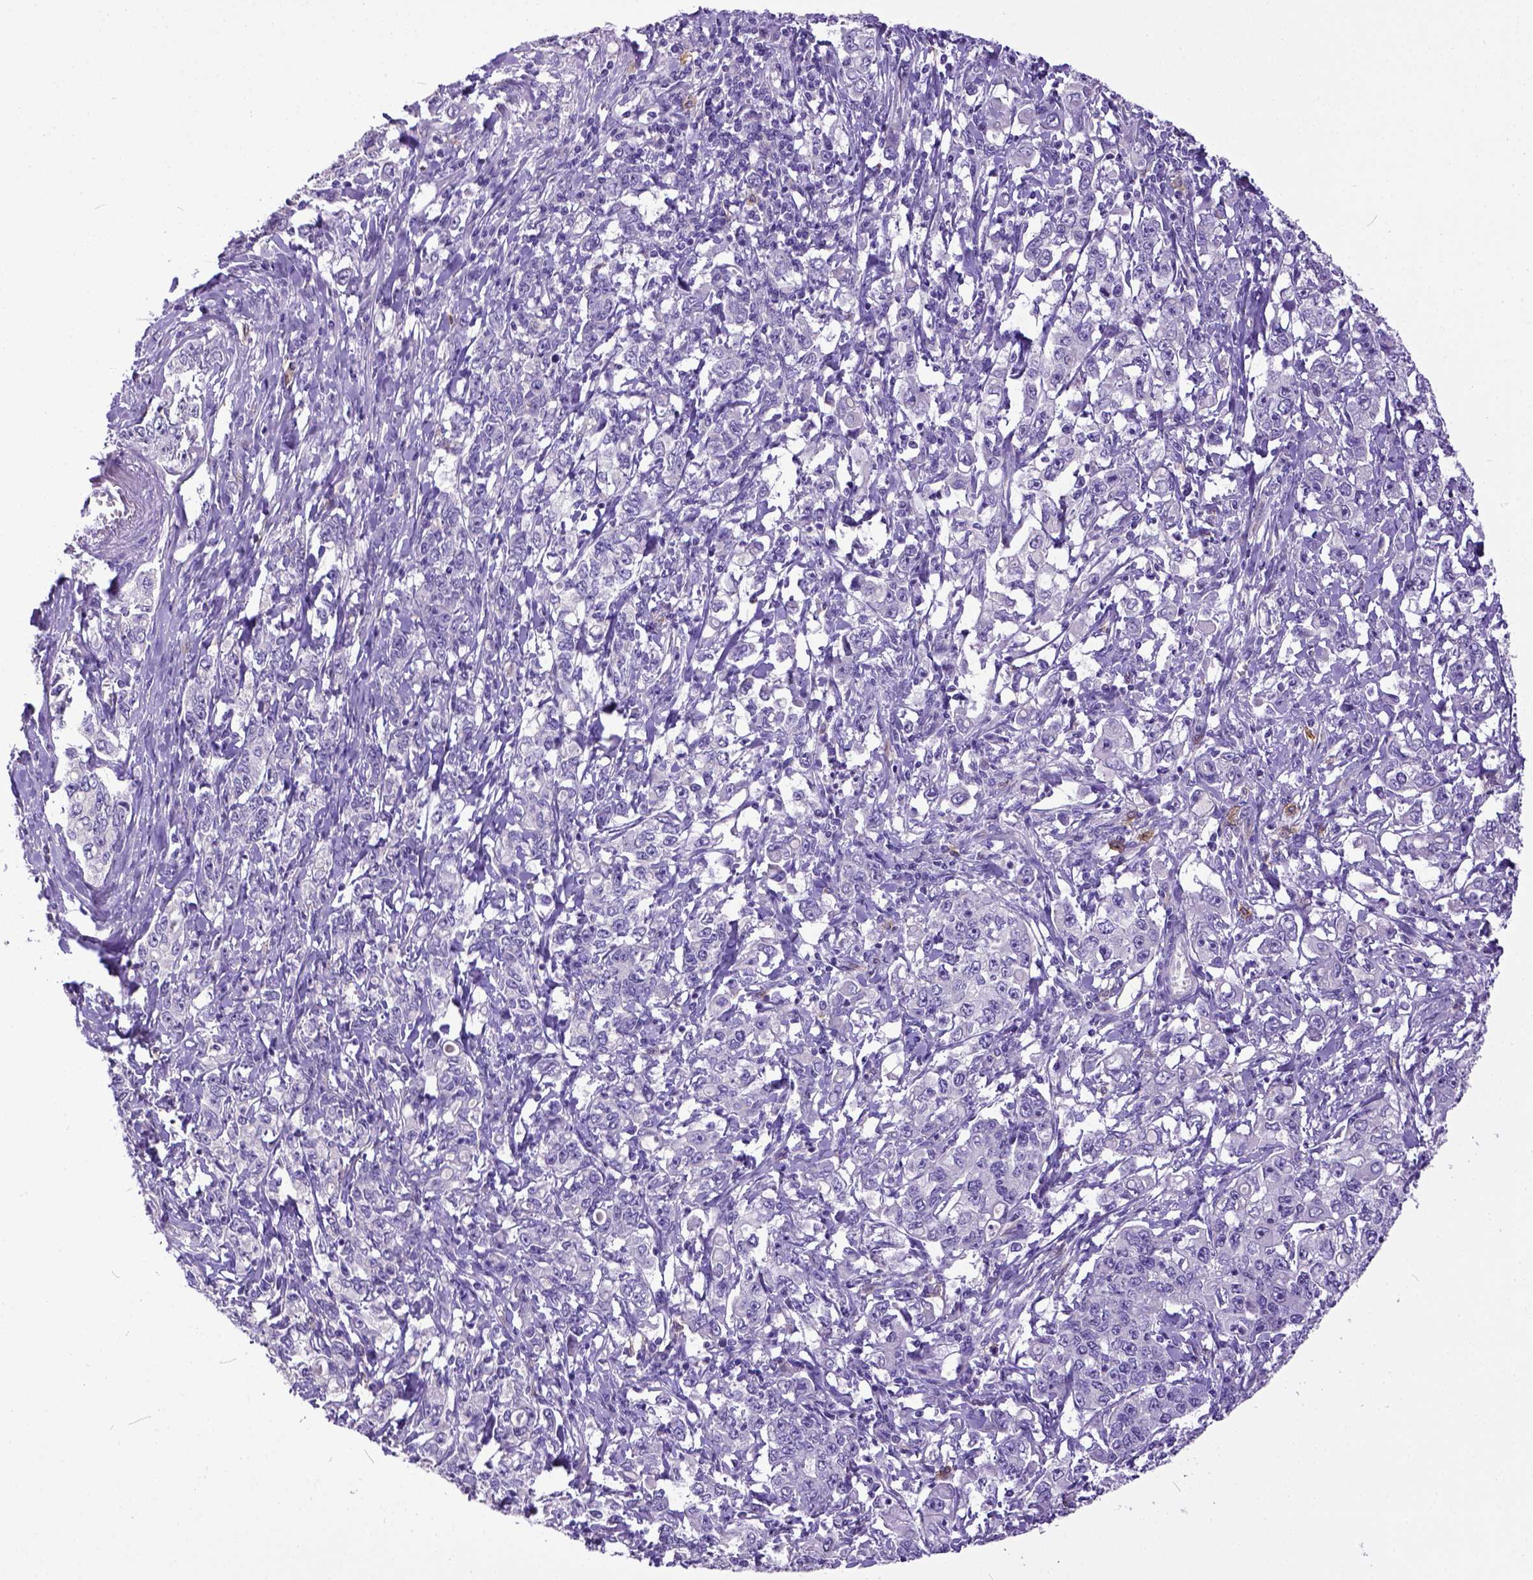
{"staining": {"intensity": "negative", "quantity": "none", "location": "none"}, "tissue": "stomach cancer", "cell_type": "Tumor cells", "image_type": "cancer", "snomed": [{"axis": "morphology", "description": "Adenocarcinoma, NOS"}, {"axis": "topography", "description": "Stomach, lower"}], "caption": "The photomicrograph exhibits no significant positivity in tumor cells of stomach cancer (adenocarcinoma).", "gene": "KIT", "patient": {"sex": "female", "age": 72}}